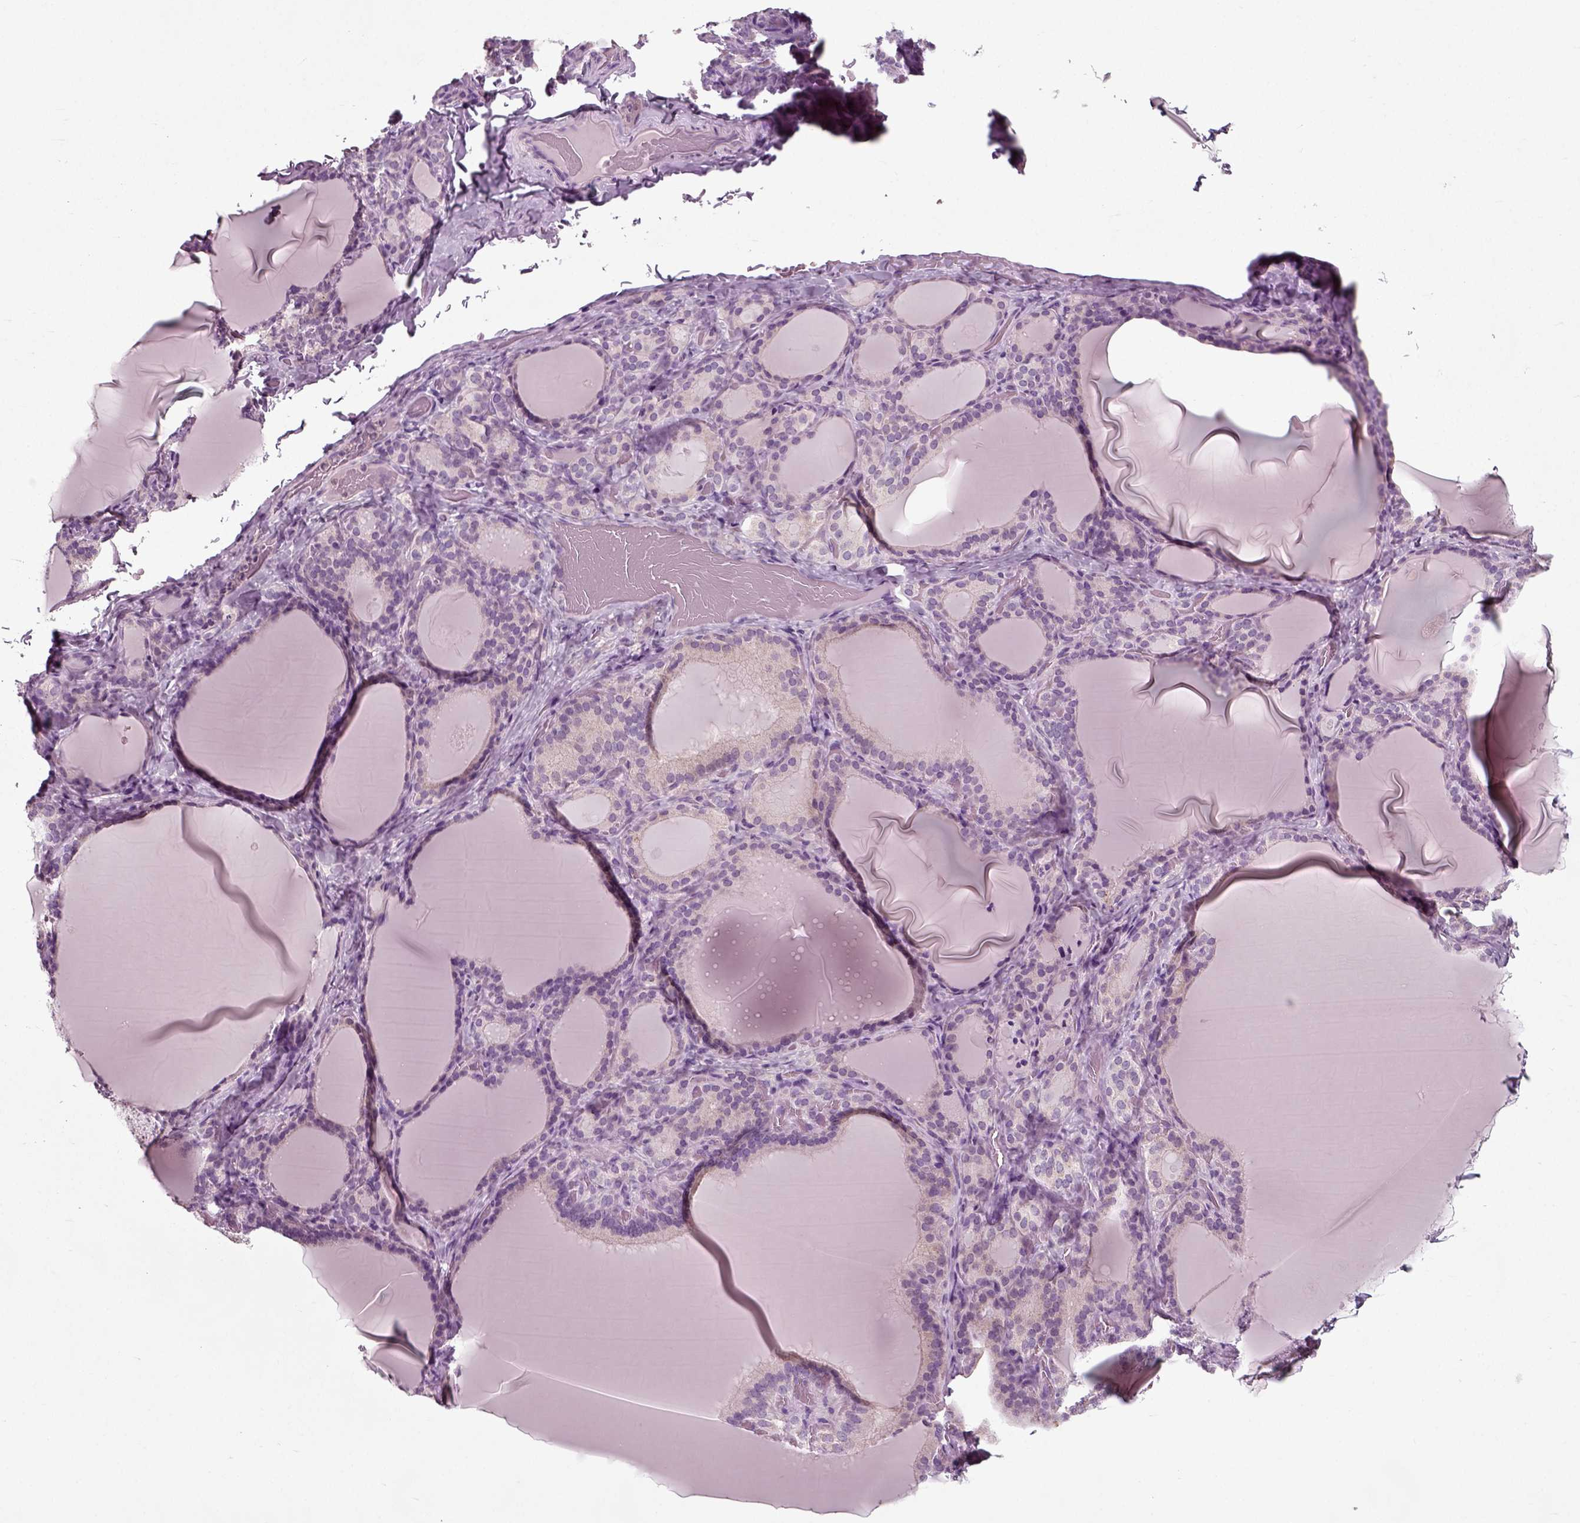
{"staining": {"intensity": "negative", "quantity": "none", "location": "none"}, "tissue": "thyroid gland", "cell_type": "Glandular cells", "image_type": "normal", "snomed": [{"axis": "morphology", "description": "Normal tissue, NOS"}, {"axis": "morphology", "description": "Hyperplasia, NOS"}, {"axis": "topography", "description": "Thyroid gland"}], "caption": "IHC image of normal thyroid gland: thyroid gland stained with DAB (3,3'-diaminobenzidine) exhibits no significant protein expression in glandular cells. (DAB IHC visualized using brightfield microscopy, high magnification).", "gene": "RND2", "patient": {"sex": "female", "age": 27}}